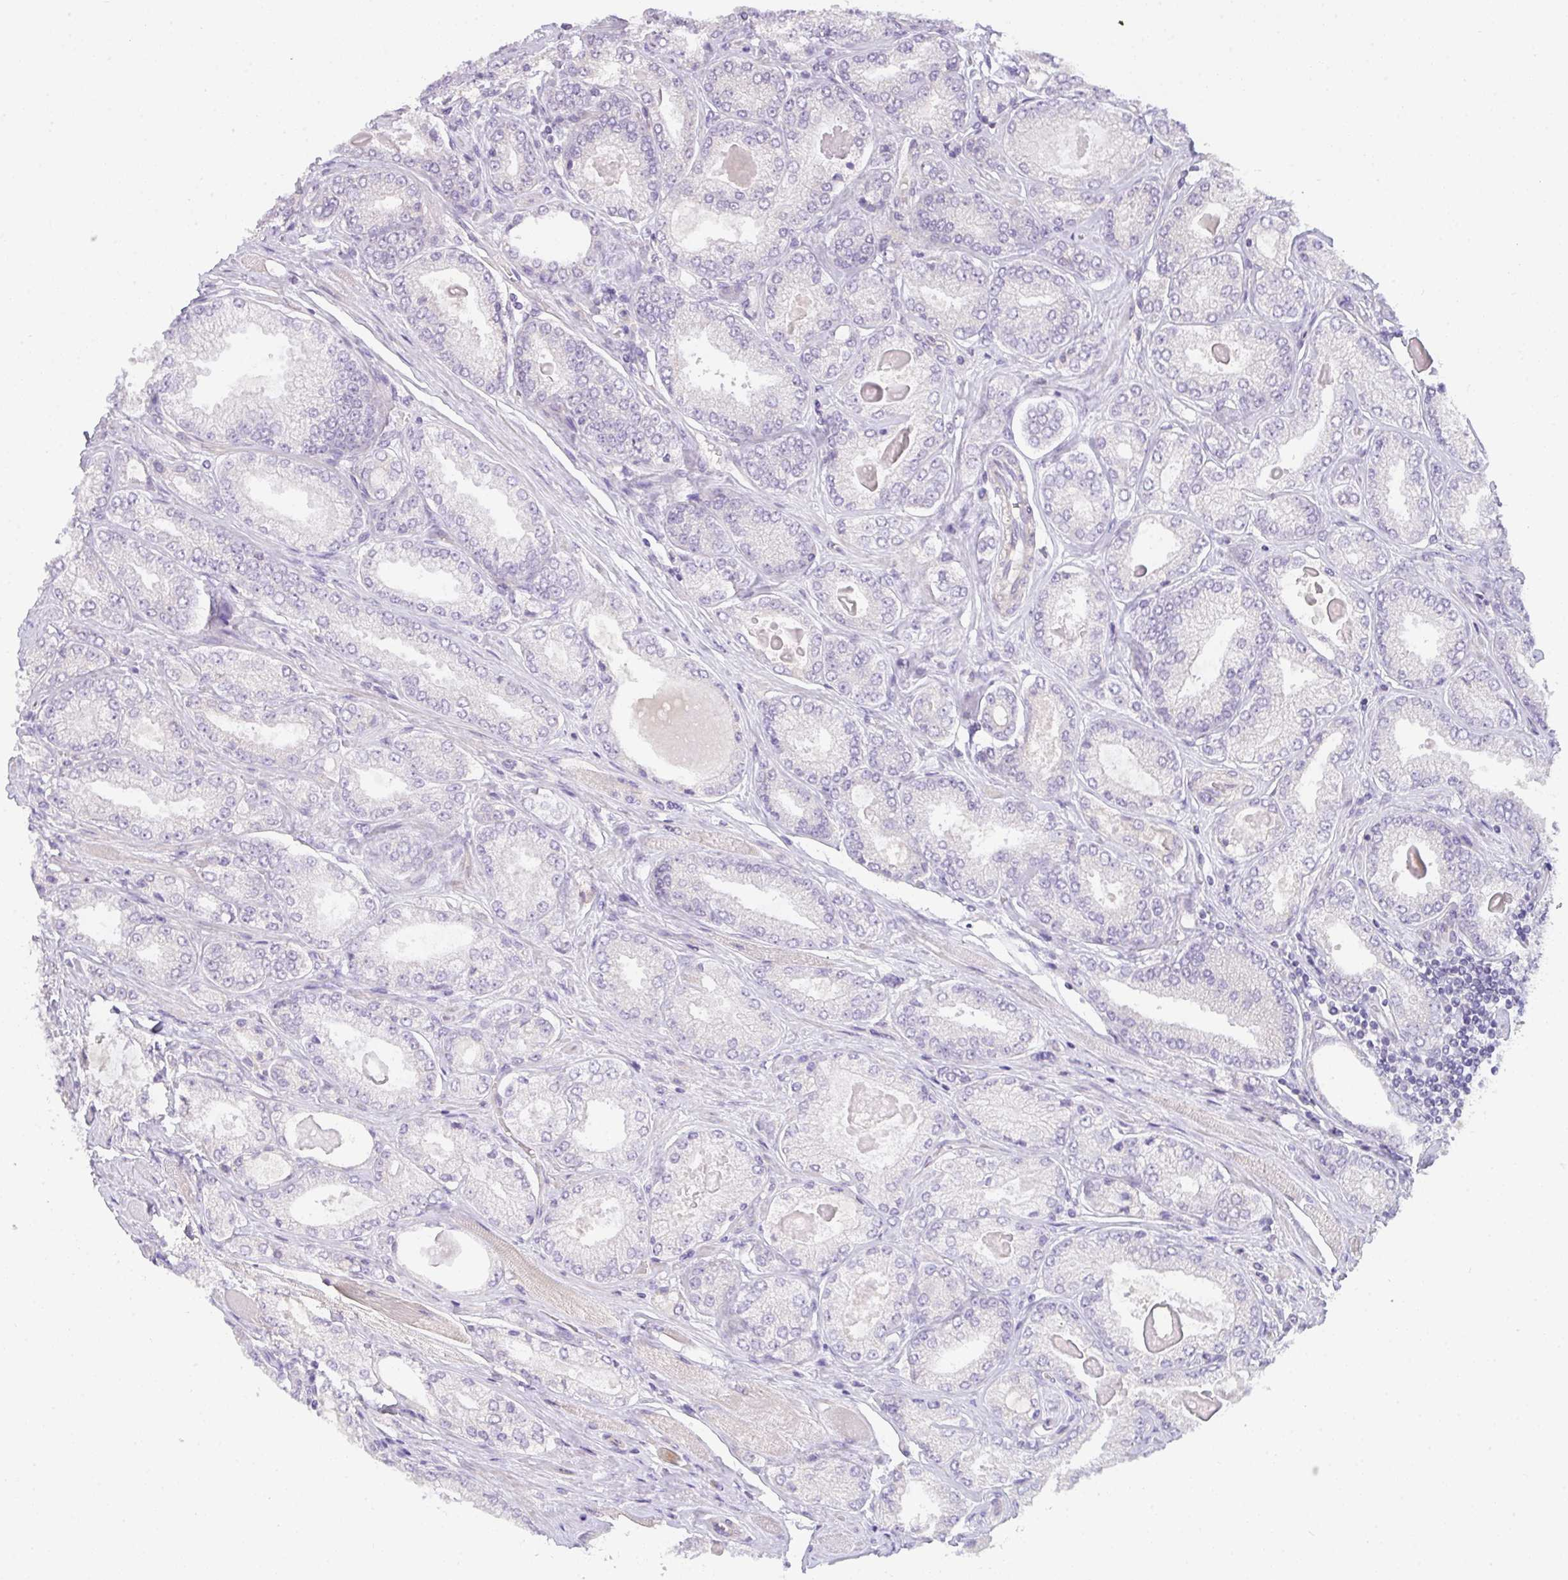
{"staining": {"intensity": "negative", "quantity": "none", "location": "none"}, "tissue": "prostate cancer", "cell_type": "Tumor cells", "image_type": "cancer", "snomed": [{"axis": "morphology", "description": "Adenocarcinoma, High grade"}, {"axis": "topography", "description": "Prostate"}], "caption": "This histopathology image is of prostate cancer stained with immunohistochemistry (IHC) to label a protein in brown with the nuclei are counter-stained blue. There is no positivity in tumor cells.", "gene": "FILIP1", "patient": {"sex": "male", "age": 68}}